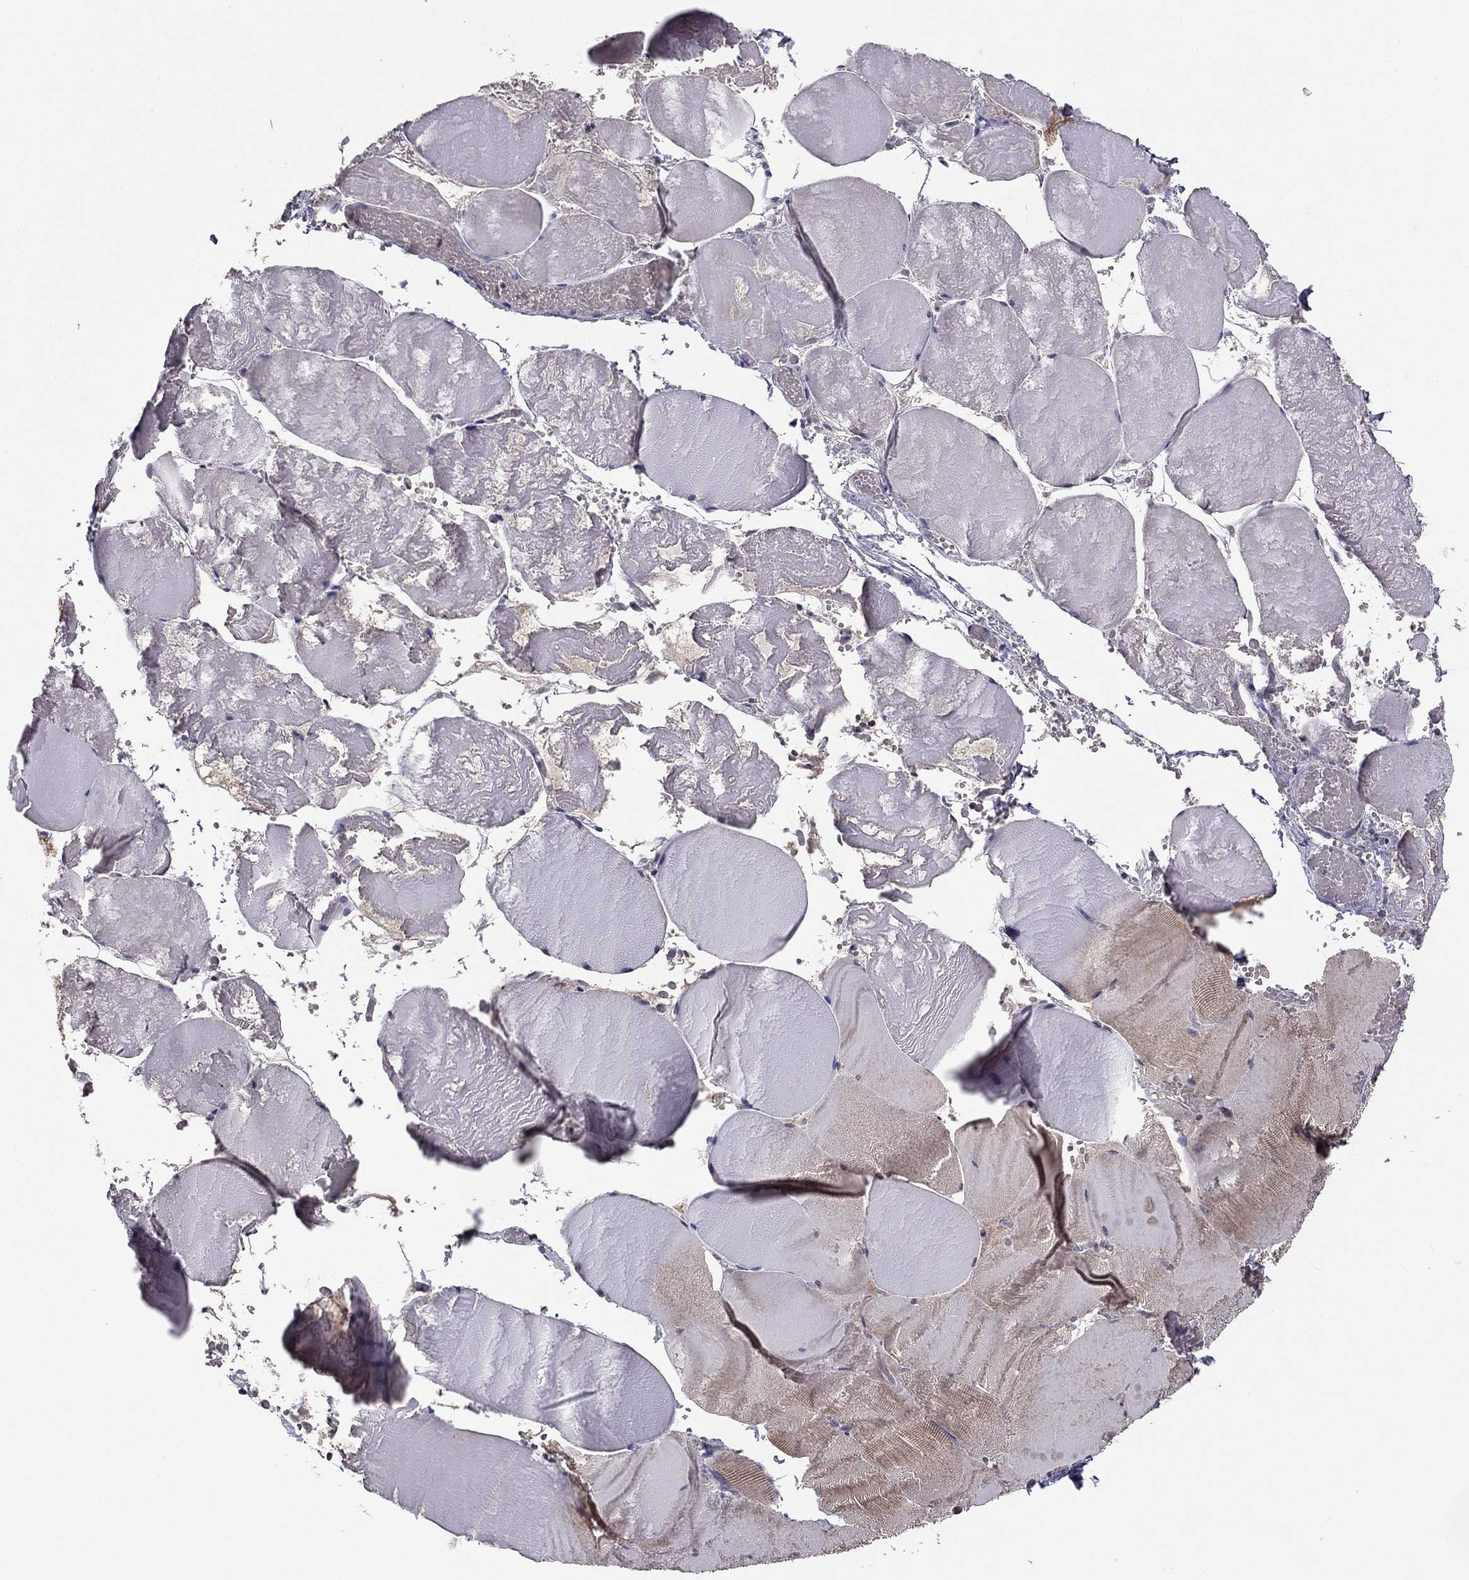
{"staining": {"intensity": "moderate", "quantity": "<25%", "location": "cytoplasmic/membranous"}, "tissue": "skeletal muscle", "cell_type": "Myocytes", "image_type": "normal", "snomed": [{"axis": "morphology", "description": "Normal tissue, NOS"}, {"axis": "morphology", "description": "Malignant melanoma, Metastatic site"}, {"axis": "topography", "description": "Skeletal muscle"}], "caption": "The photomicrograph displays immunohistochemical staining of benign skeletal muscle. There is moderate cytoplasmic/membranous expression is appreciated in approximately <25% of myocytes.", "gene": "HCN1", "patient": {"sex": "male", "age": 50}}